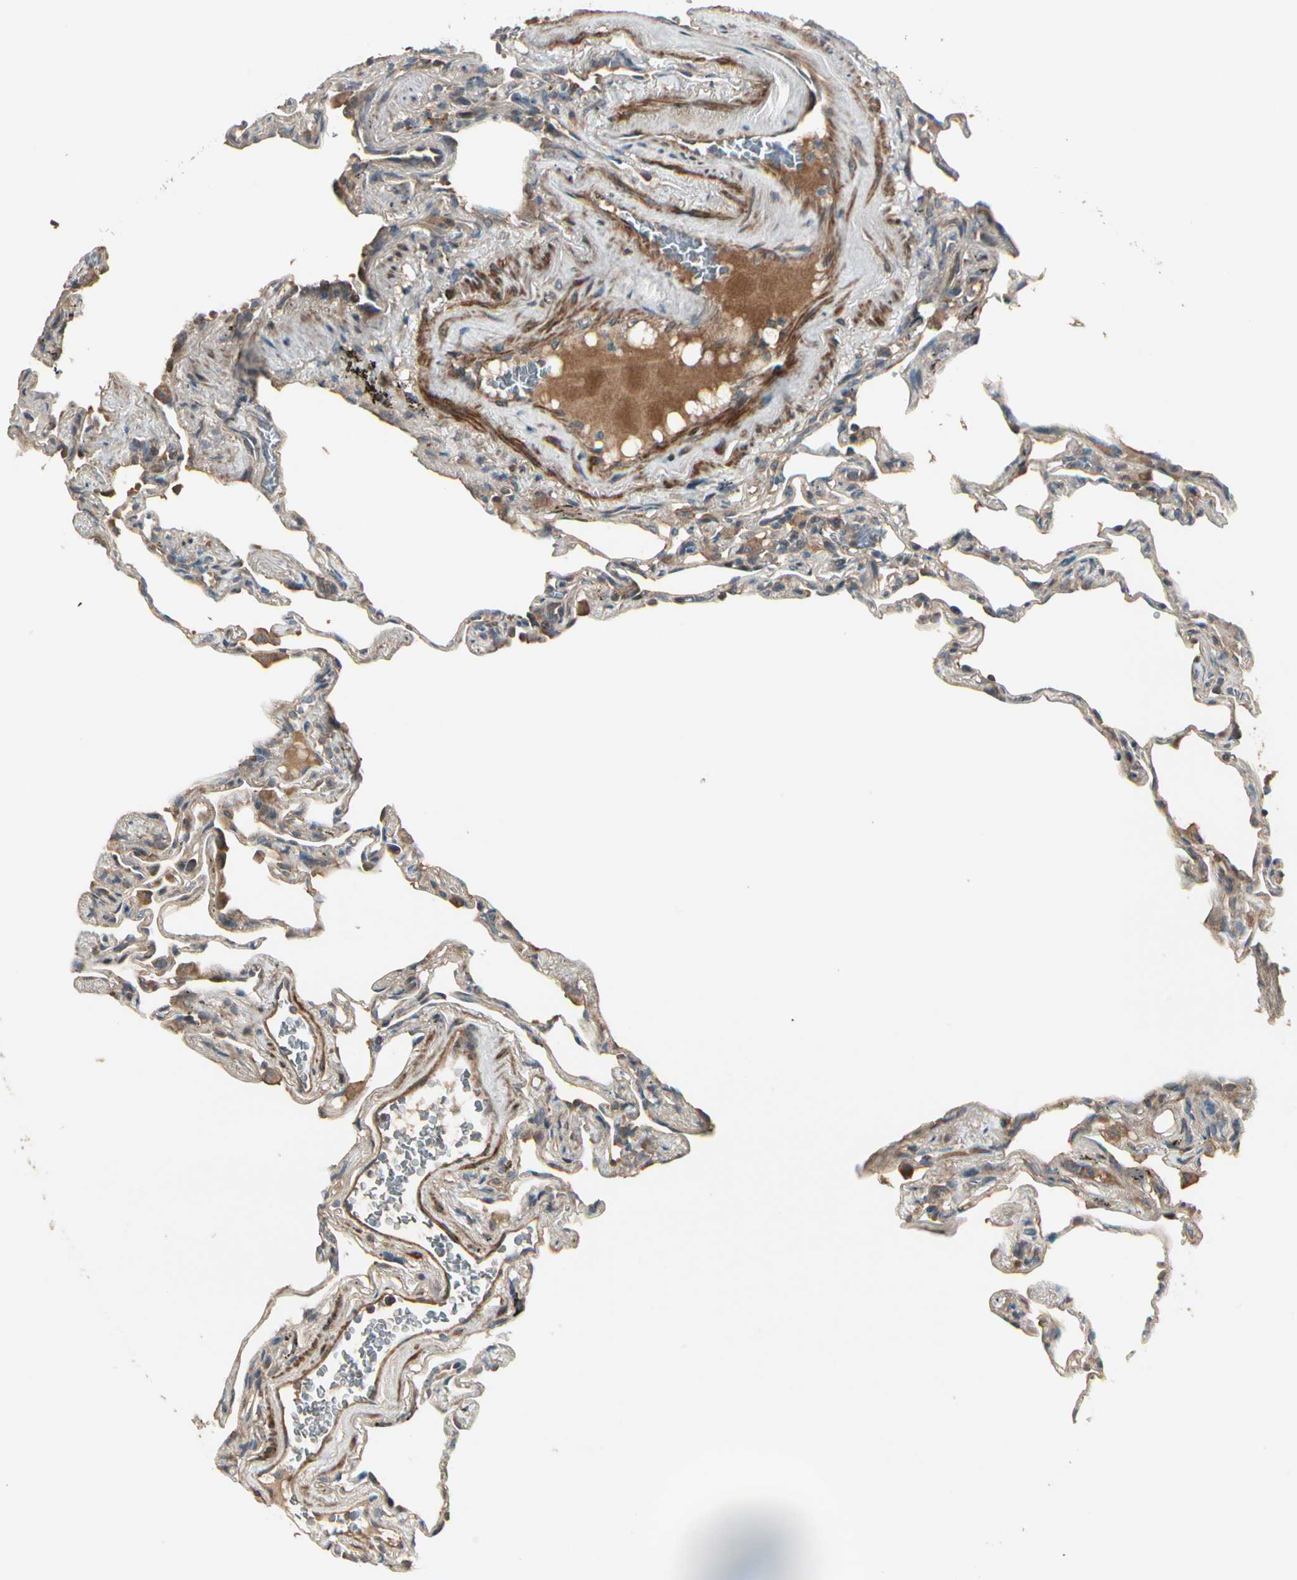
{"staining": {"intensity": "moderate", "quantity": "<25%", "location": "cytoplasmic/membranous"}, "tissue": "lung", "cell_type": "Alveolar cells", "image_type": "normal", "snomed": [{"axis": "morphology", "description": "Normal tissue, NOS"}, {"axis": "morphology", "description": "Inflammation, NOS"}, {"axis": "topography", "description": "Lung"}], "caption": "Immunohistochemical staining of normal human lung shows moderate cytoplasmic/membranous protein staining in about <25% of alveolar cells.", "gene": "ACVR1", "patient": {"sex": "male", "age": 69}}